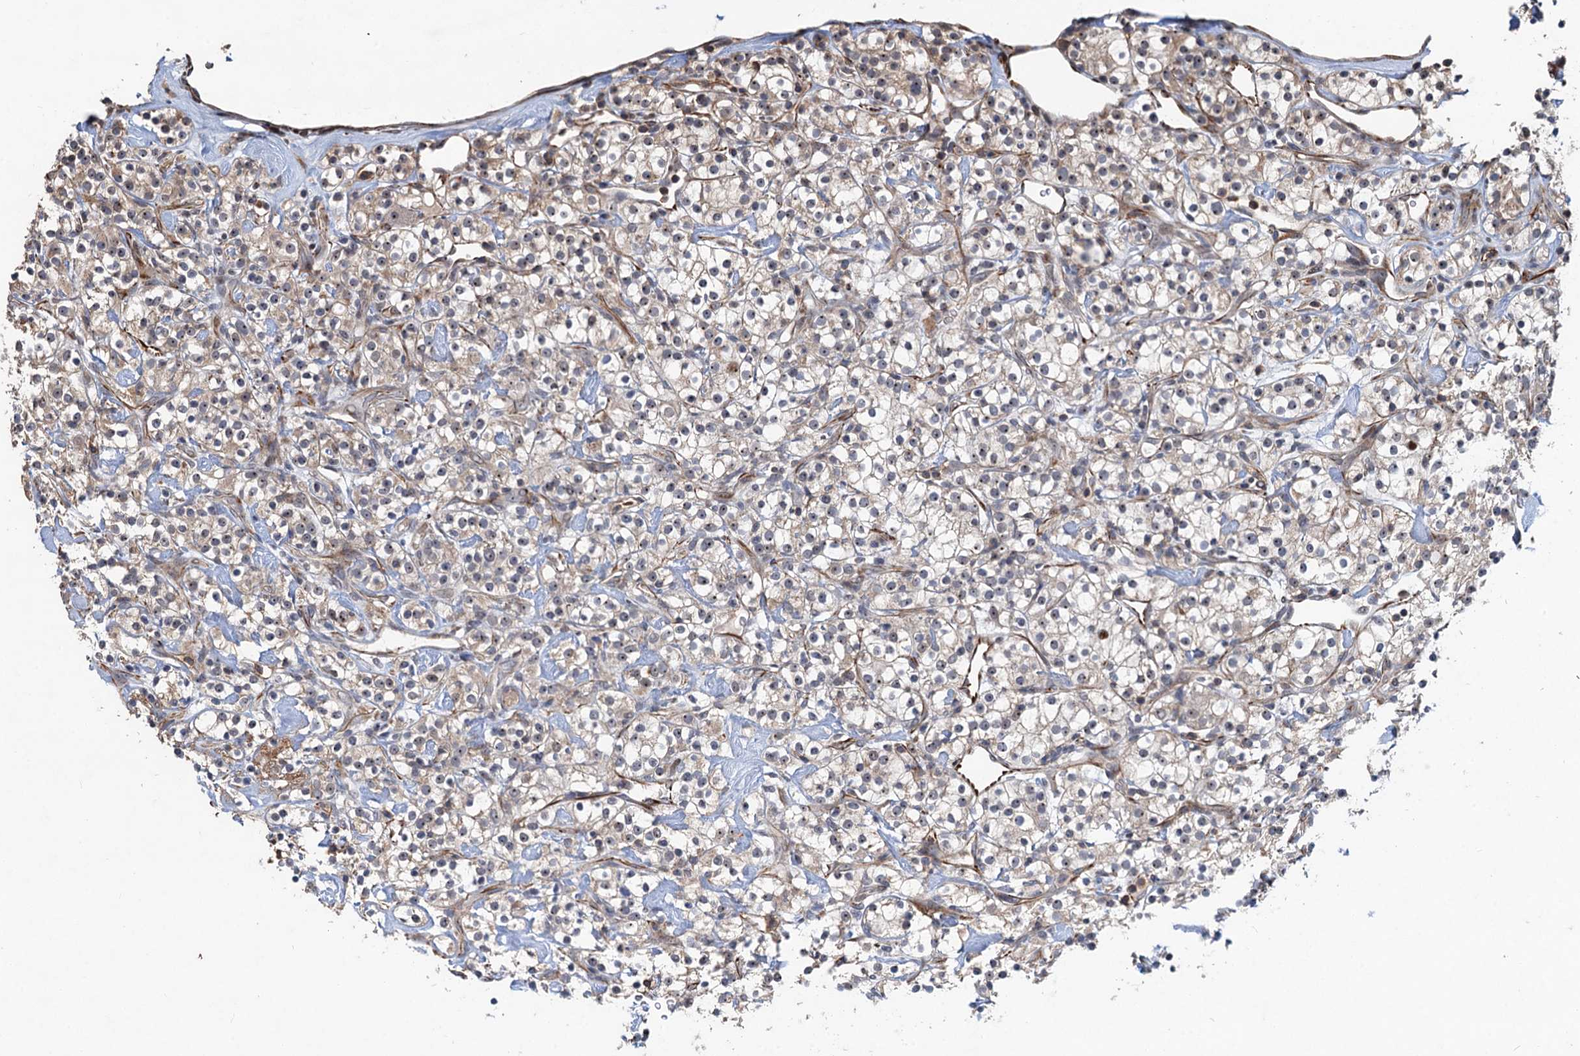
{"staining": {"intensity": "weak", "quantity": "<25%", "location": "cytoplasmic/membranous"}, "tissue": "renal cancer", "cell_type": "Tumor cells", "image_type": "cancer", "snomed": [{"axis": "morphology", "description": "Adenocarcinoma, NOS"}, {"axis": "topography", "description": "Kidney"}], "caption": "The histopathology image reveals no staining of tumor cells in renal cancer (adenocarcinoma).", "gene": "TMA16", "patient": {"sex": "male", "age": 77}}